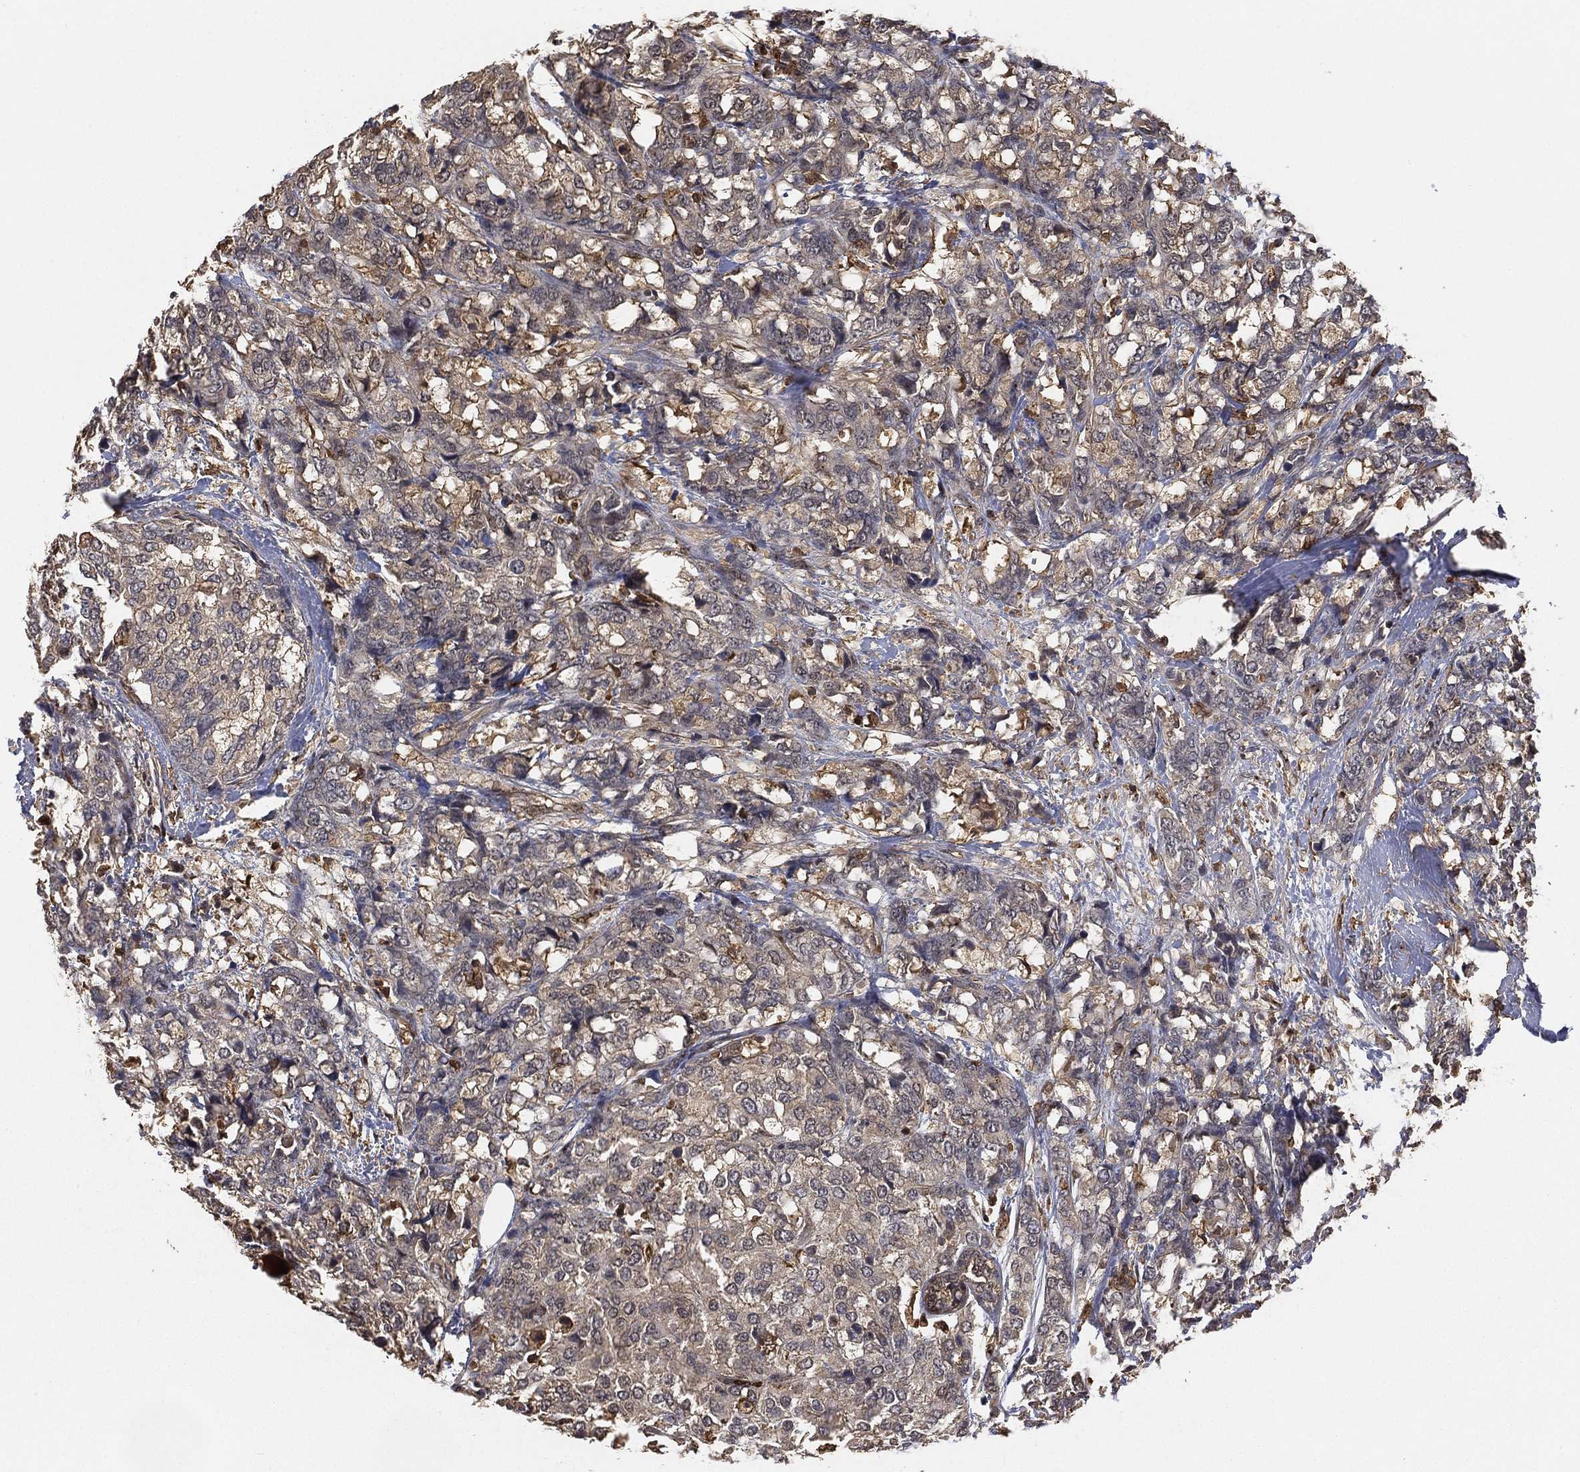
{"staining": {"intensity": "weak", "quantity": "<25%", "location": "cytoplasmic/membranous"}, "tissue": "breast cancer", "cell_type": "Tumor cells", "image_type": "cancer", "snomed": [{"axis": "morphology", "description": "Lobular carcinoma"}, {"axis": "topography", "description": "Breast"}], "caption": "A high-resolution histopathology image shows IHC staining of breast cancer (lobular carcinoma), which shows no significant expression in tumor cells.", "gene": "CRYL1", "patient": {"sex": "female", "age": 59}}